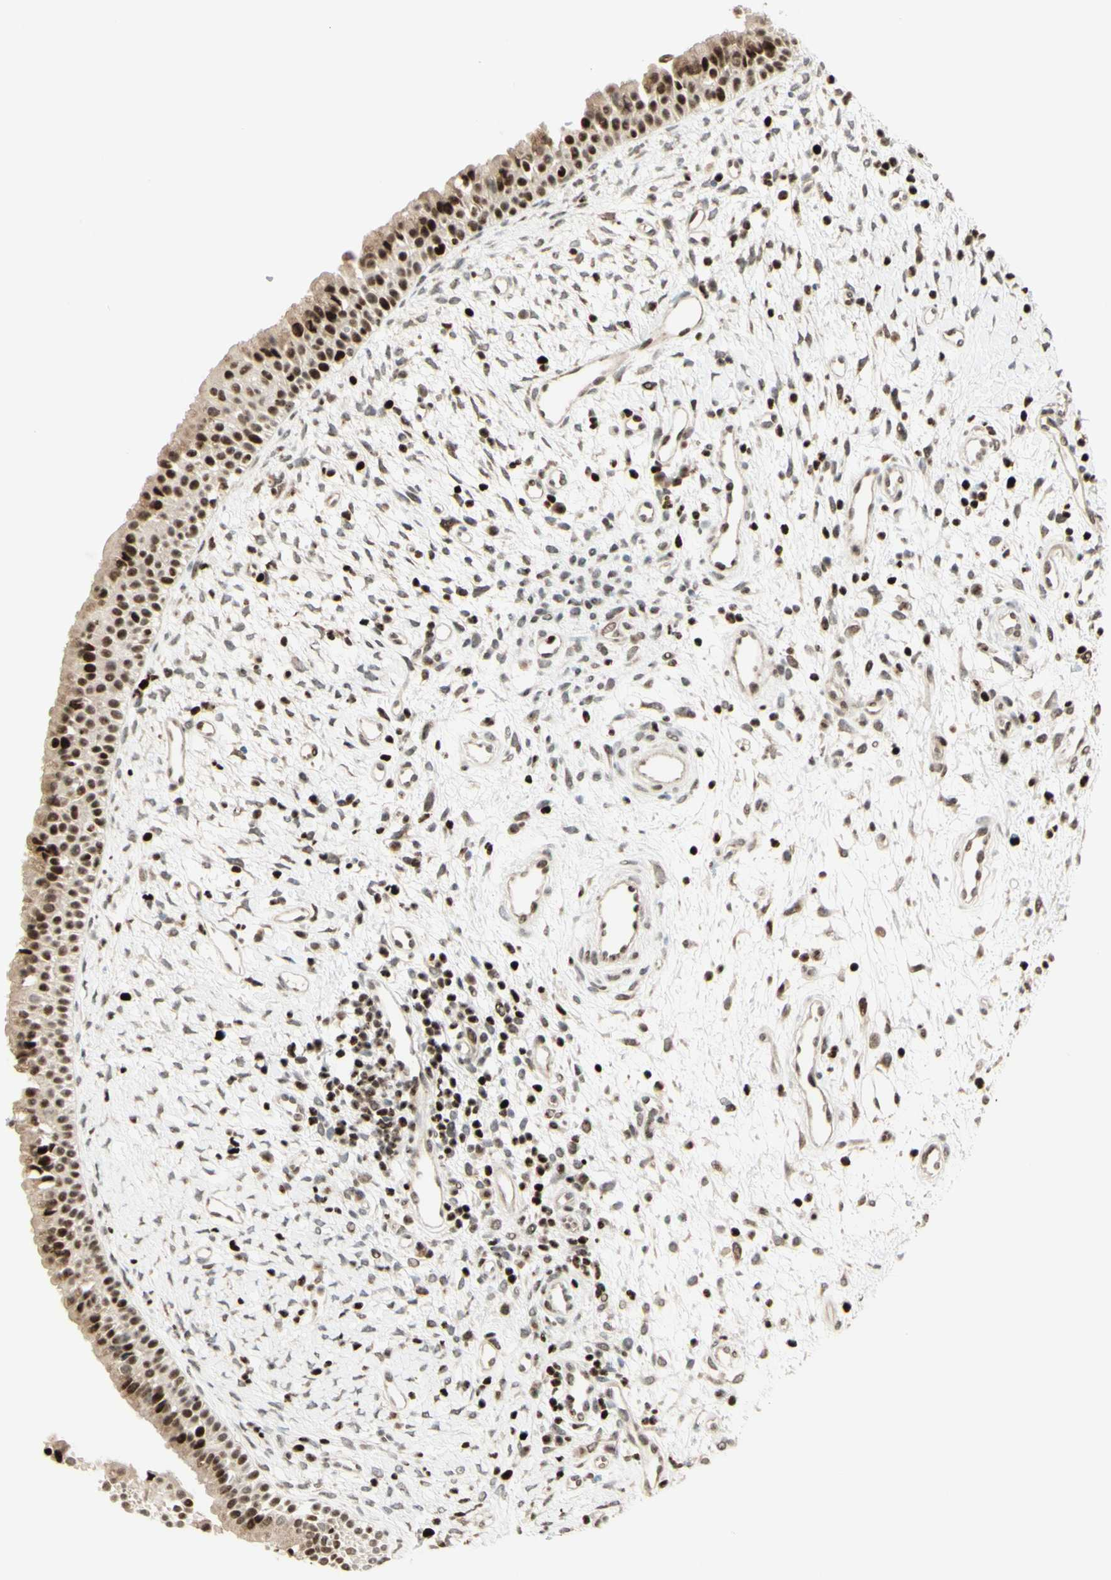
{"staining": {"intensity": "moderate", "quantity": ">75%", "location": "cytoplasmic/membranous,nuclear"}, "tissue": "nasopharynx", "cell_type": "Respiratory epithelial cells", "image_type": "normal", "snomed": [{"axis": "morphology", "description": "Normal tissue, NOS"}, {"axis": "topography", "description": "Nasopharynx"}], "caption": "Moderate cytoplasmic/membranous,nuclear protein positivity is present in approximately >75% of respiratory epithelial cells in nasopharynx.", "gene": "CDKL5", "patient": {"sex": "male", "age": 22}}